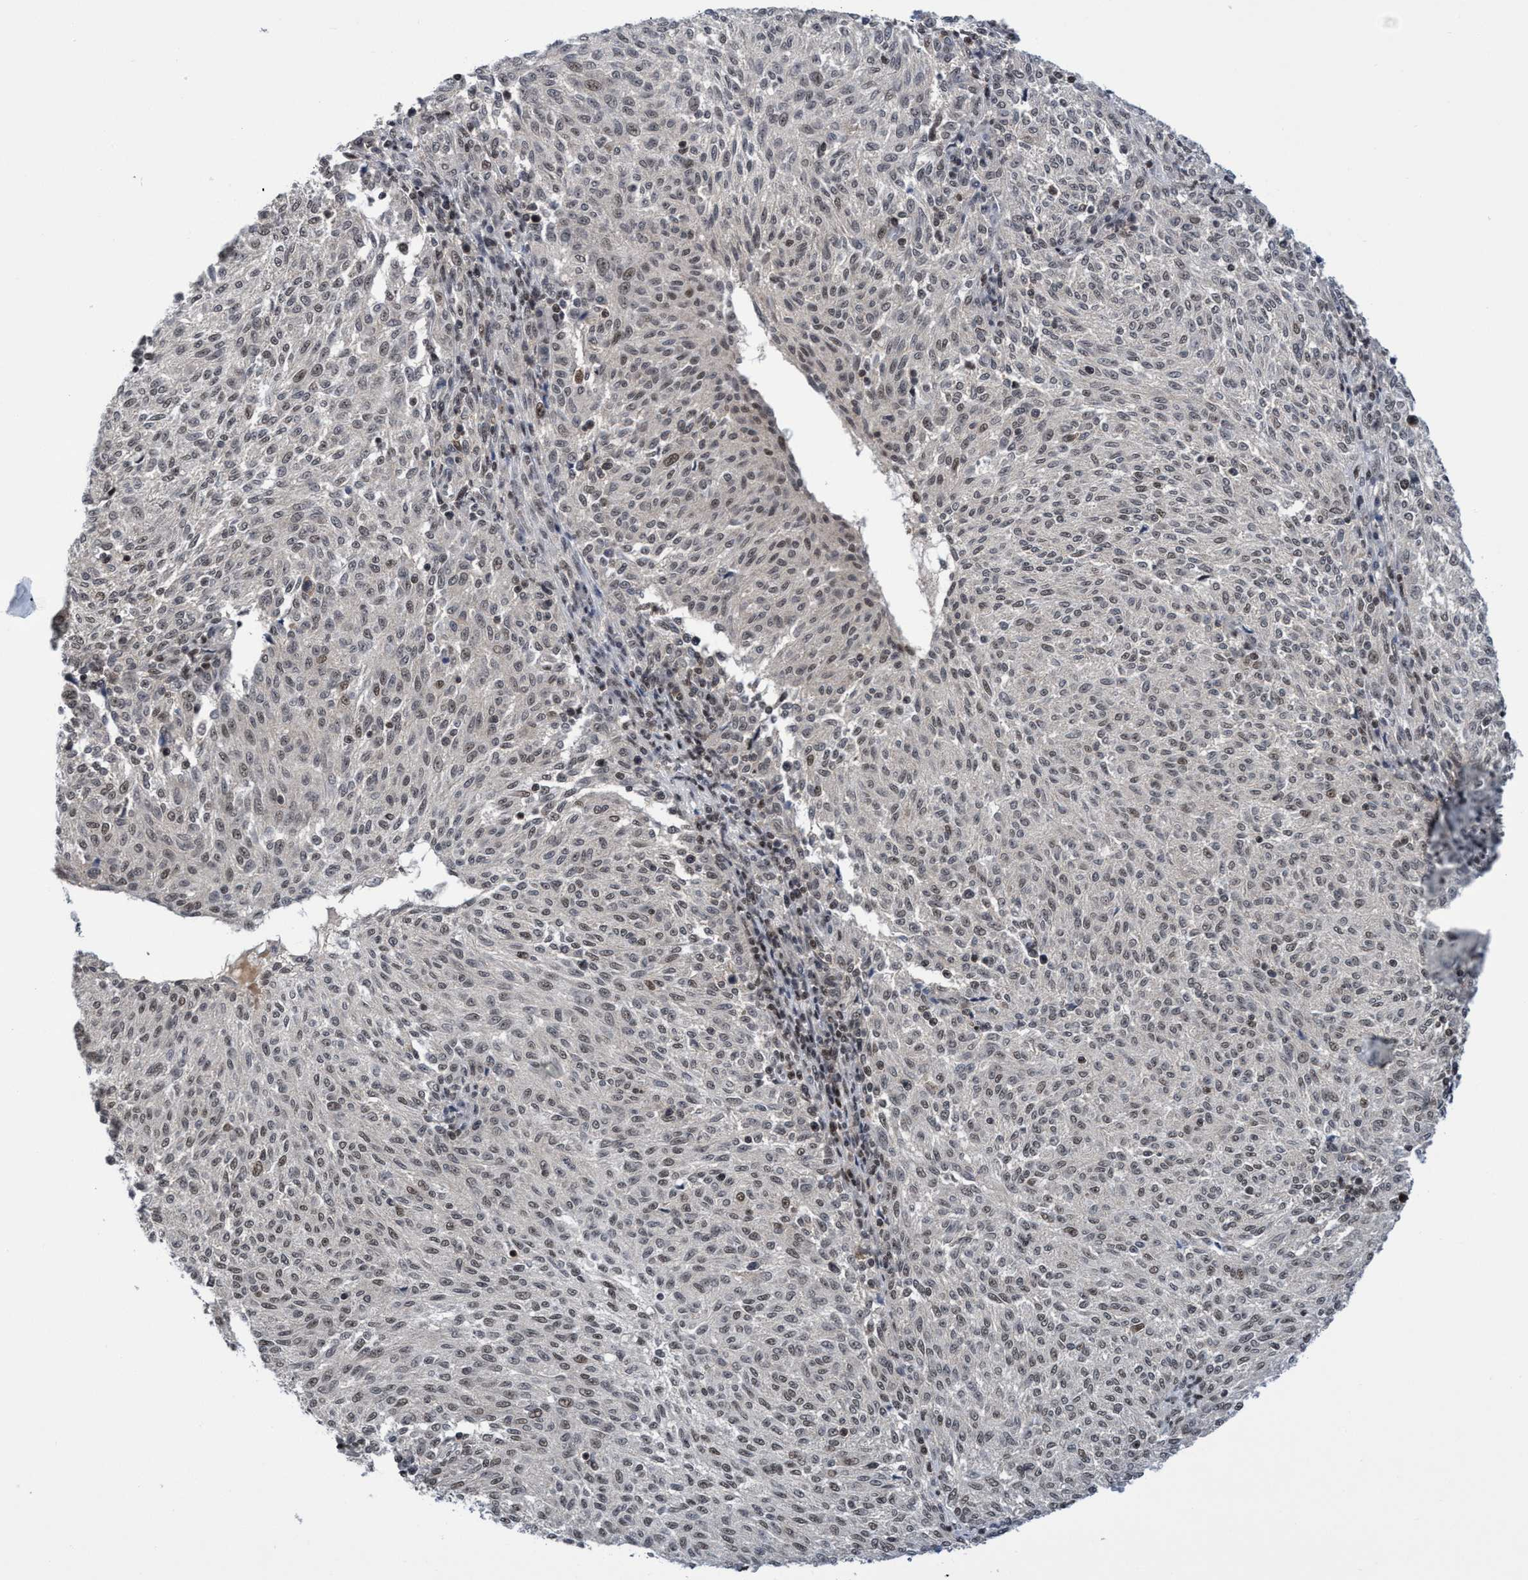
{"staining": {"intensity": "weak", "quantity": "<25%", "location": "nuclear"}, "tissue": "melanoma", "cell_type": "Tumor cells", "image_type": "cancer", "snomed": [{"axis": "morphology", "description": "Malignant melanoma, NOS"}, {"axis": "topography", "description": "Skin"}], "caption": "Immunohistochemistry of human melanoma reveals no expression in tumor cells.", "gene": "C9orf78", "patient": {"sex": "female", "age": 72}}